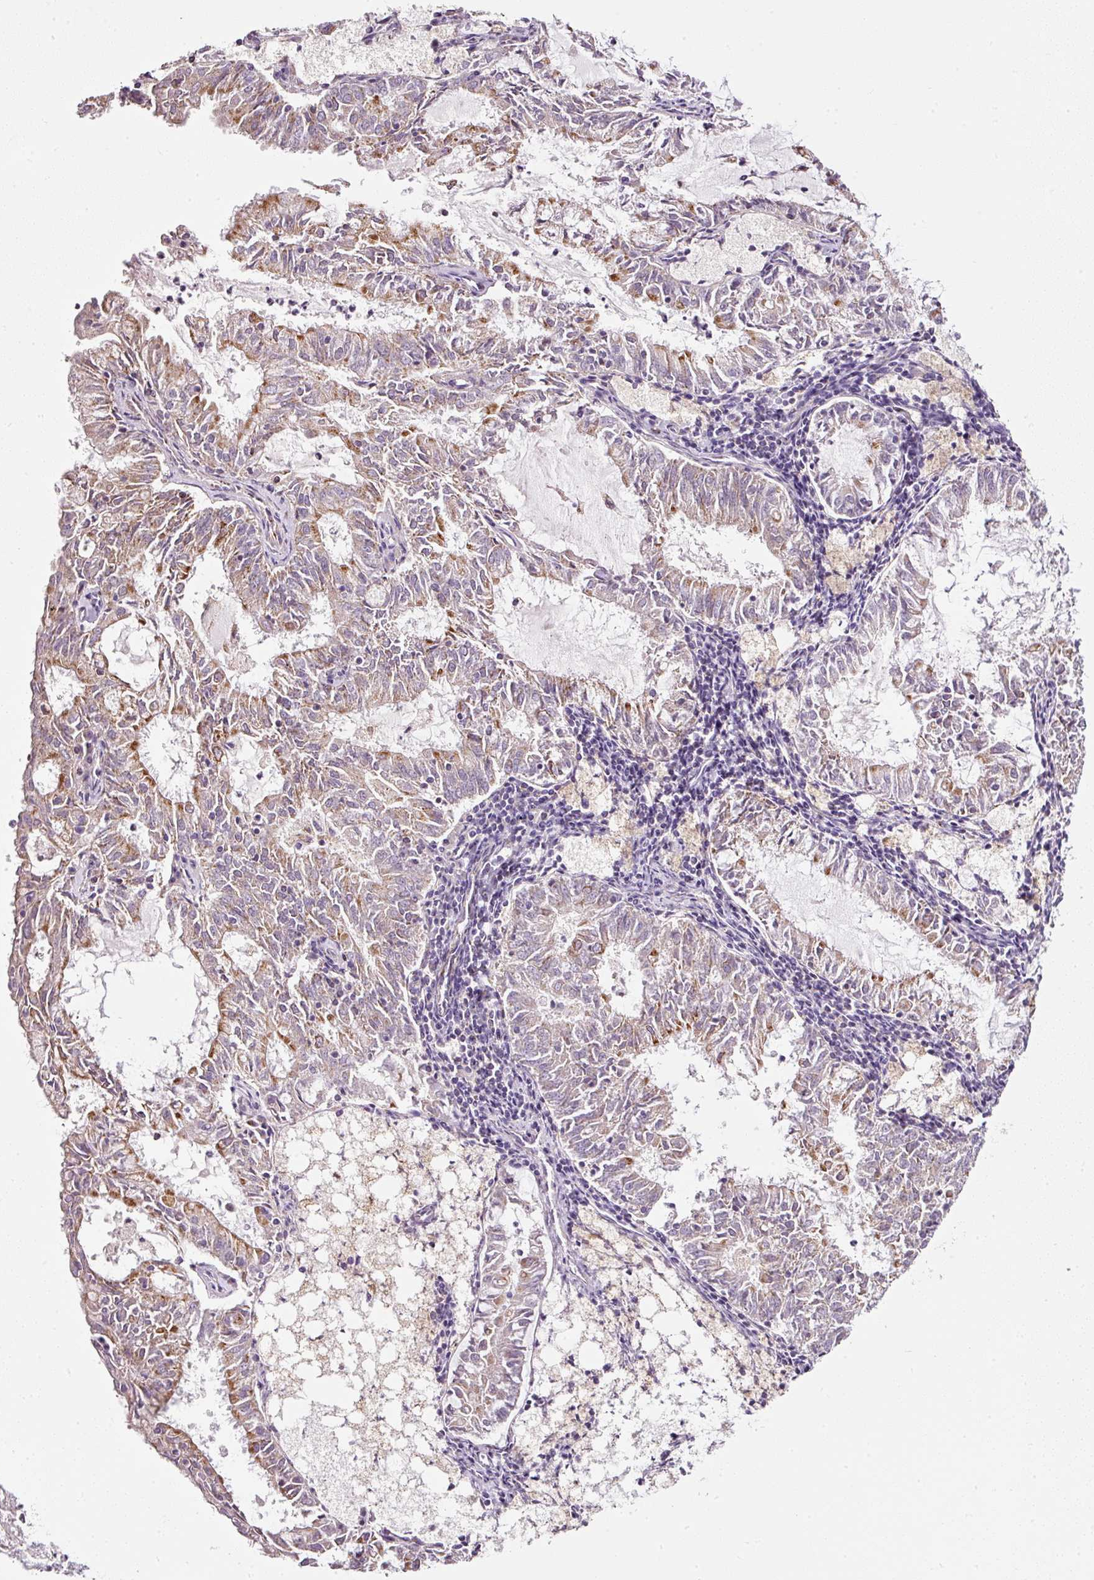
{"staining": {"intensity": "moderate", "quantity": "25%-75%", "location": "cytoplasmic/membranous"}, "tissue": "endometrial cancer", "cell_type": "Tumor cells", "image_type": "cancer", "snomed": [{"axis": "morphology", "description": "Adenocarcinoma, NOS"}, {"axis": "topography", "description": "Endometrium"}], "caption": "Tumor cells show medium levels of moderate cytoplasmic/membranous staining in approximately 25%-75% of cells in adenocarcinoma (endometrial).", "gene": "SDHA", "patient": {"sex": "female", "age": 57}}